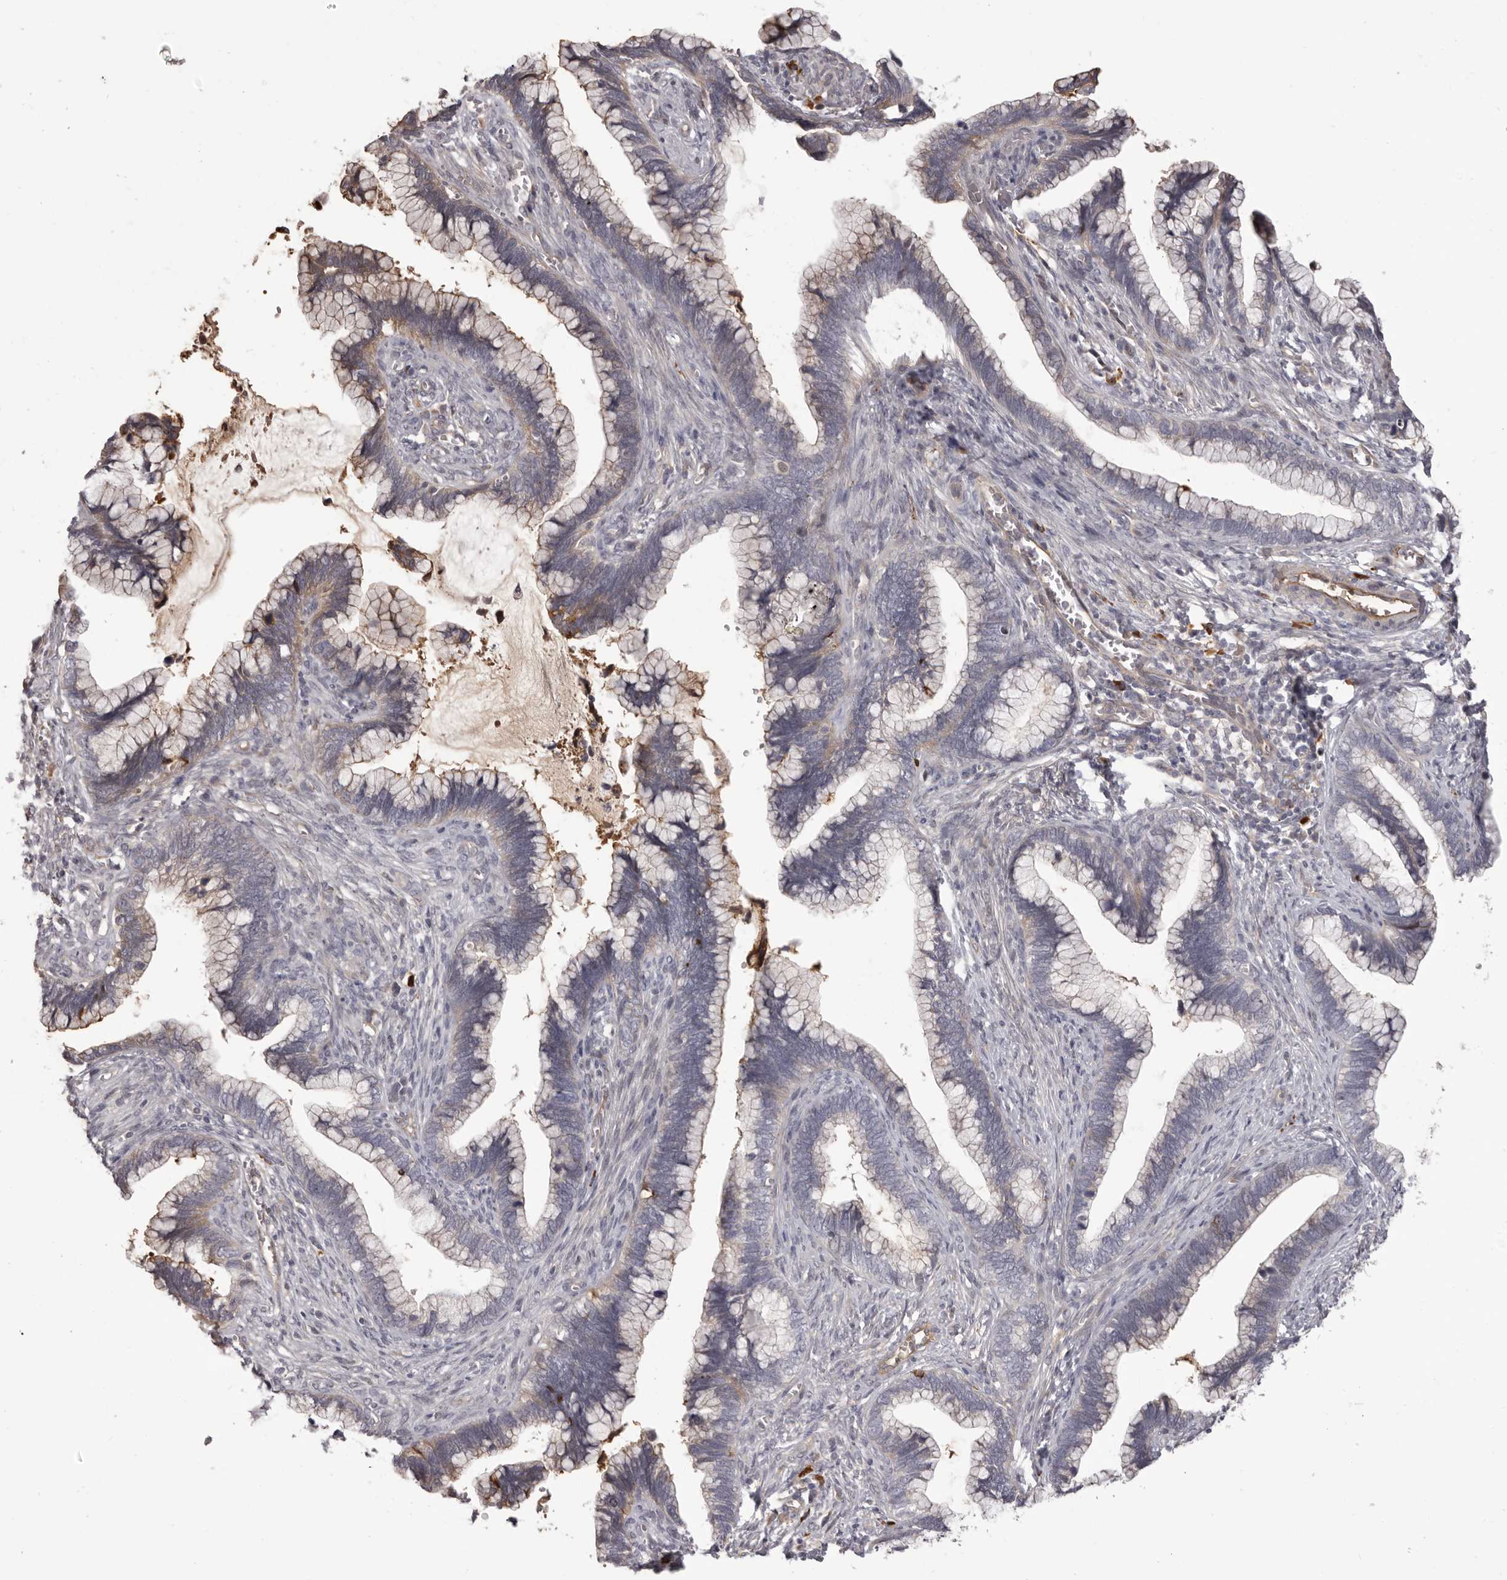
{"staining": {"intensity": "weak", "quantity": "25%-75%", "location": "cytoplasmic/membranous"}, "tissue": "cervical cancer", "cell_type": "Tumor cells", "image_type": "cancer", "snomed": [{"axis": "morphology", "description": "Adenocarcinoma, NOS"}, {"axis": "topography", "description": "Cervix"}], "caption": "Tumor cells show low levels of weak cytoplasmic/membranous expression in about 25%-75% of cells in cervical adenocarcinoma.", "gene": "OTUD3", "patient": {"sex": "female", "age": 44}}